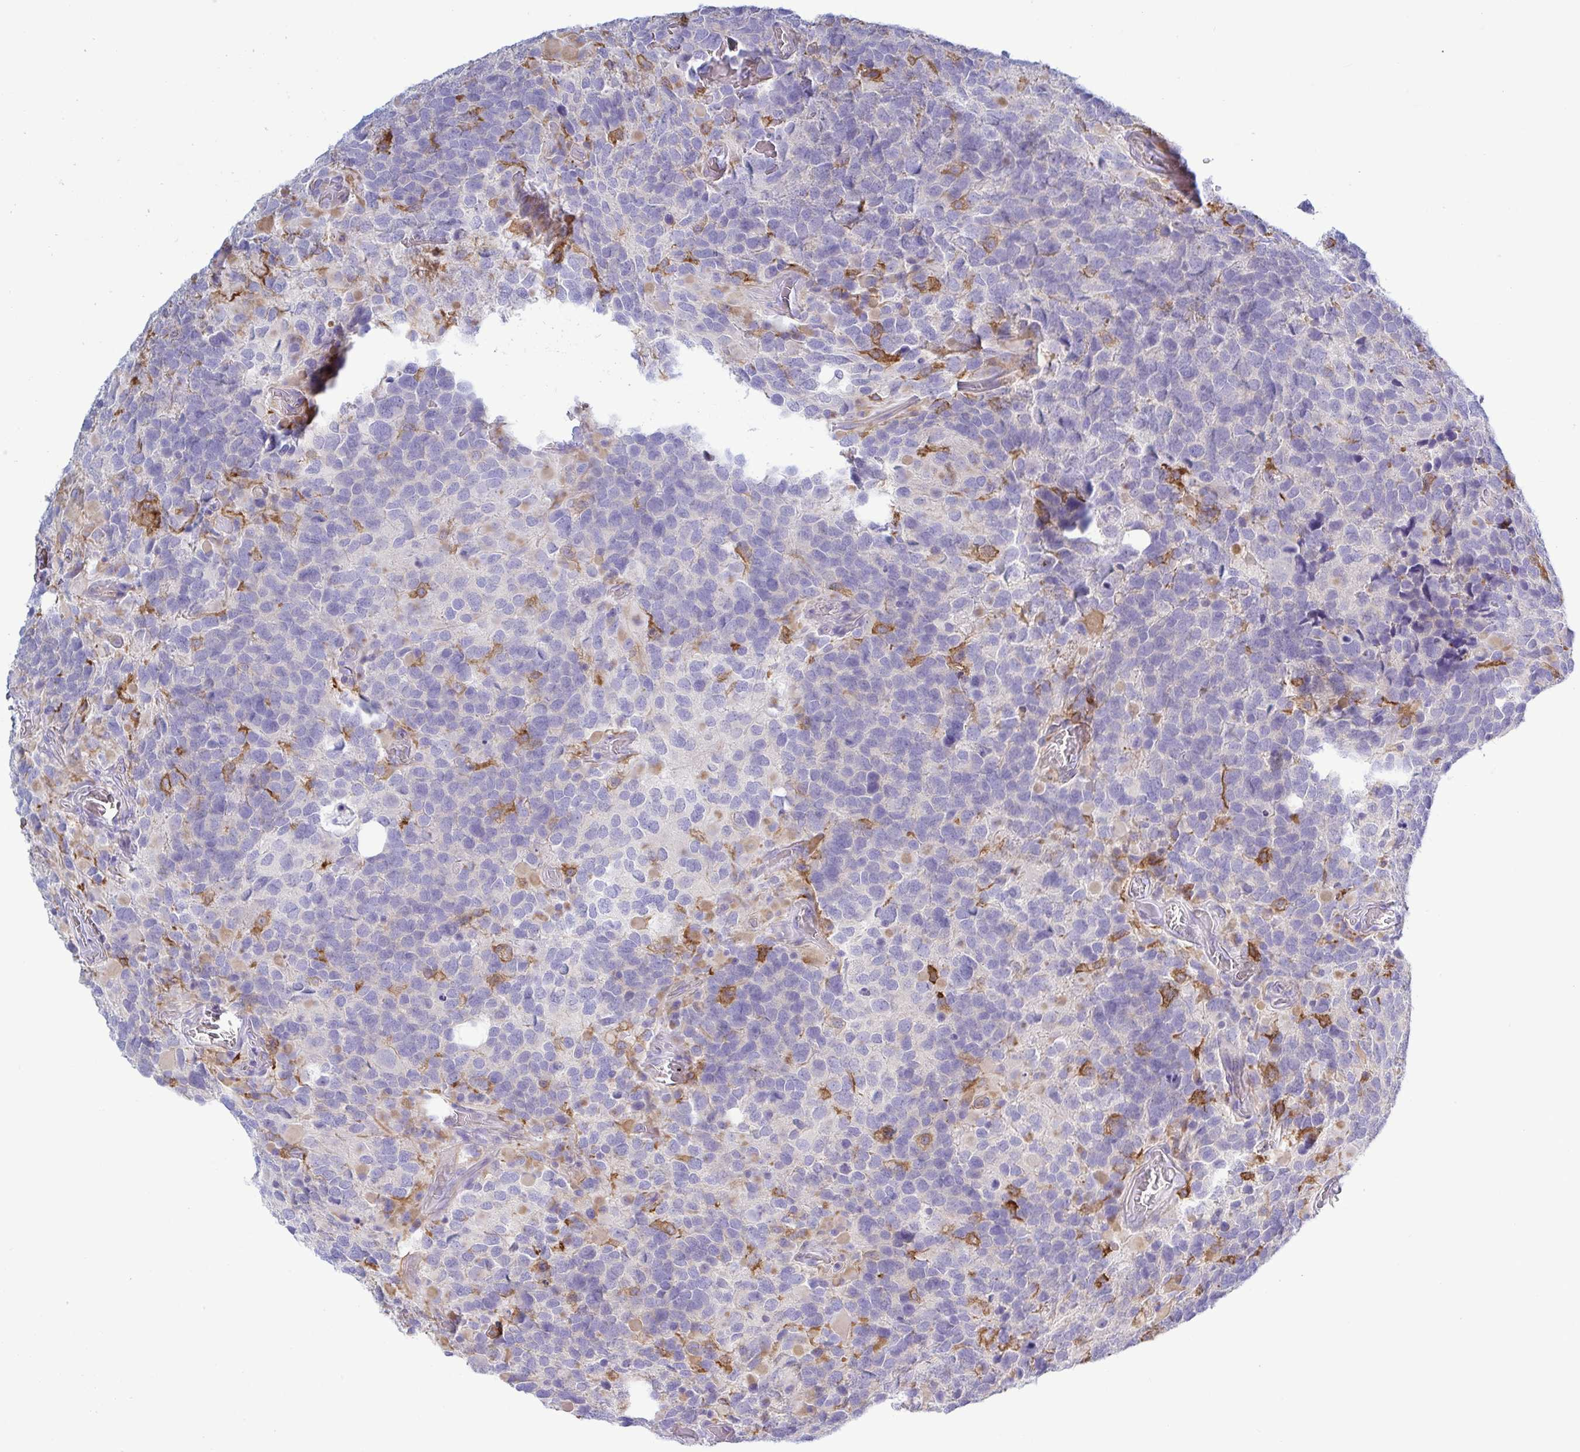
{"staining": {"intensity": "strong", "quantity": "25%-75%", "location": "cytoplasmic/membranous"}, "tissue": "glioma", "cell_type": "Tumor cells", "image_type": "cancer", "snomed": [{"axis": "morphology", "description": "Glioma, malignant, High grade"}, {"axis": "topography", "description": "Brain"}], "caption": "Malignant glioma (high-grade) was stained to show a protein in brown. There is high levels of strong cytoplasmic/membranous positivity in about 25%-75% of tumor cells. The staining was performed using DAB to visualize the protein expression in brown, while the nuclei were stained in blue with hematoxylin (Magnification: 20x).", "gene": "TNNI2", "patient": {"sex": "female", "age": 40}}